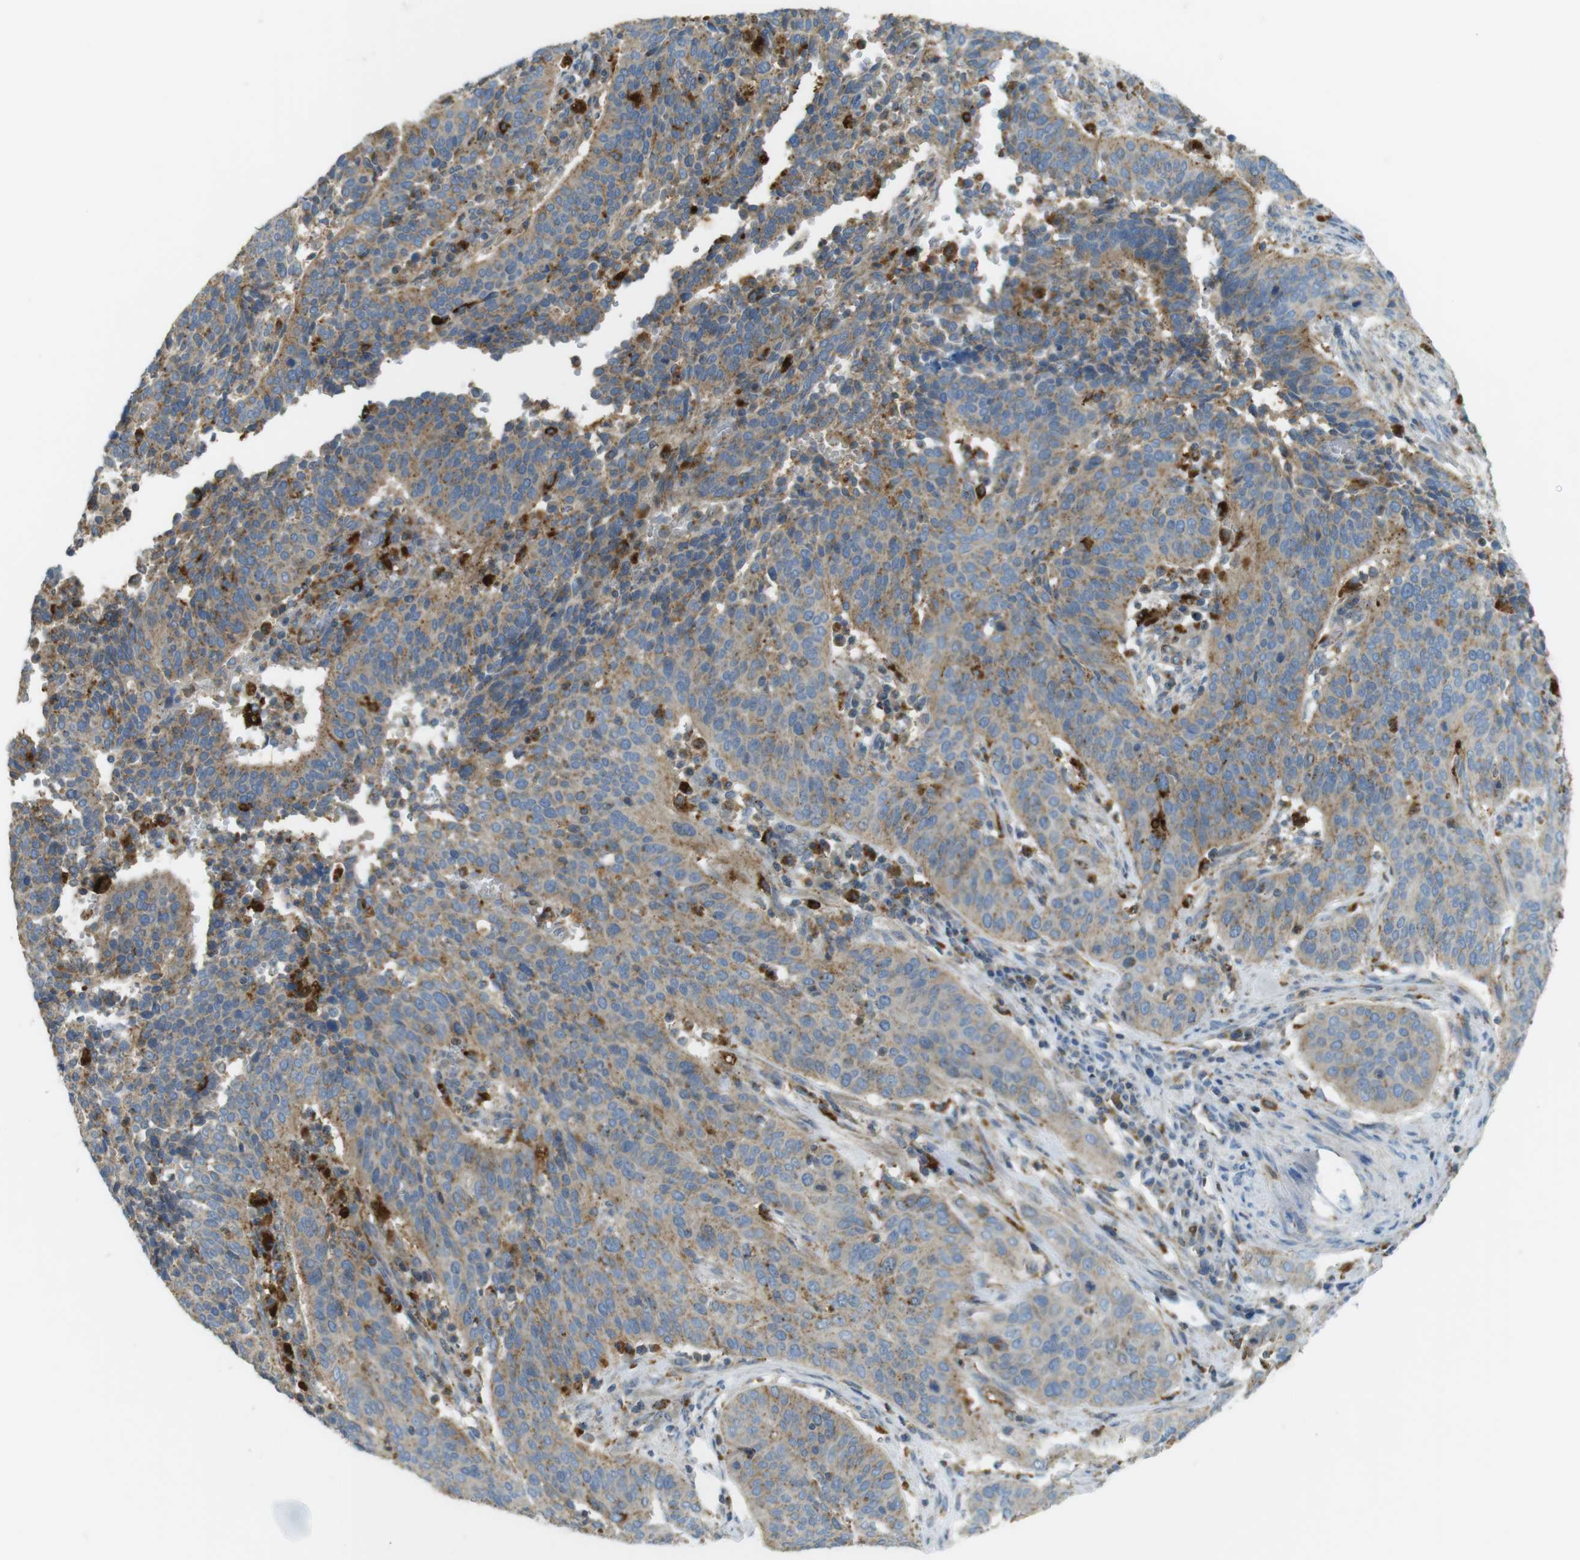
{"staining": {"intensity": "moderate", "quantity": ">75%", "location": "cytoplasmic/membranous"}, "tissue": "cervical cancer", "cell_type": "Tumor cells", "image_type": "cancer", "snomed": [{"axis": "morphology", "description": "Normal tissue, NOS"}, {"axis": "morphology", "description": "Squamous cell carcinoma, NOS"}, {"axis": "topography", "description": "Cervix"}], "caption": "Immunohistochemical staining of cervical squamous cell carcinoma exhibits medium levels of moderate cytoplasmic/membranous staining in about >75% of tumor cells. (DAB (3,3'-diaminobenzidine) = brown stain, brightfield microscopy at high magnification).", "gene": "LAMP1", "patient": {"sex": "female", "age": 39}}